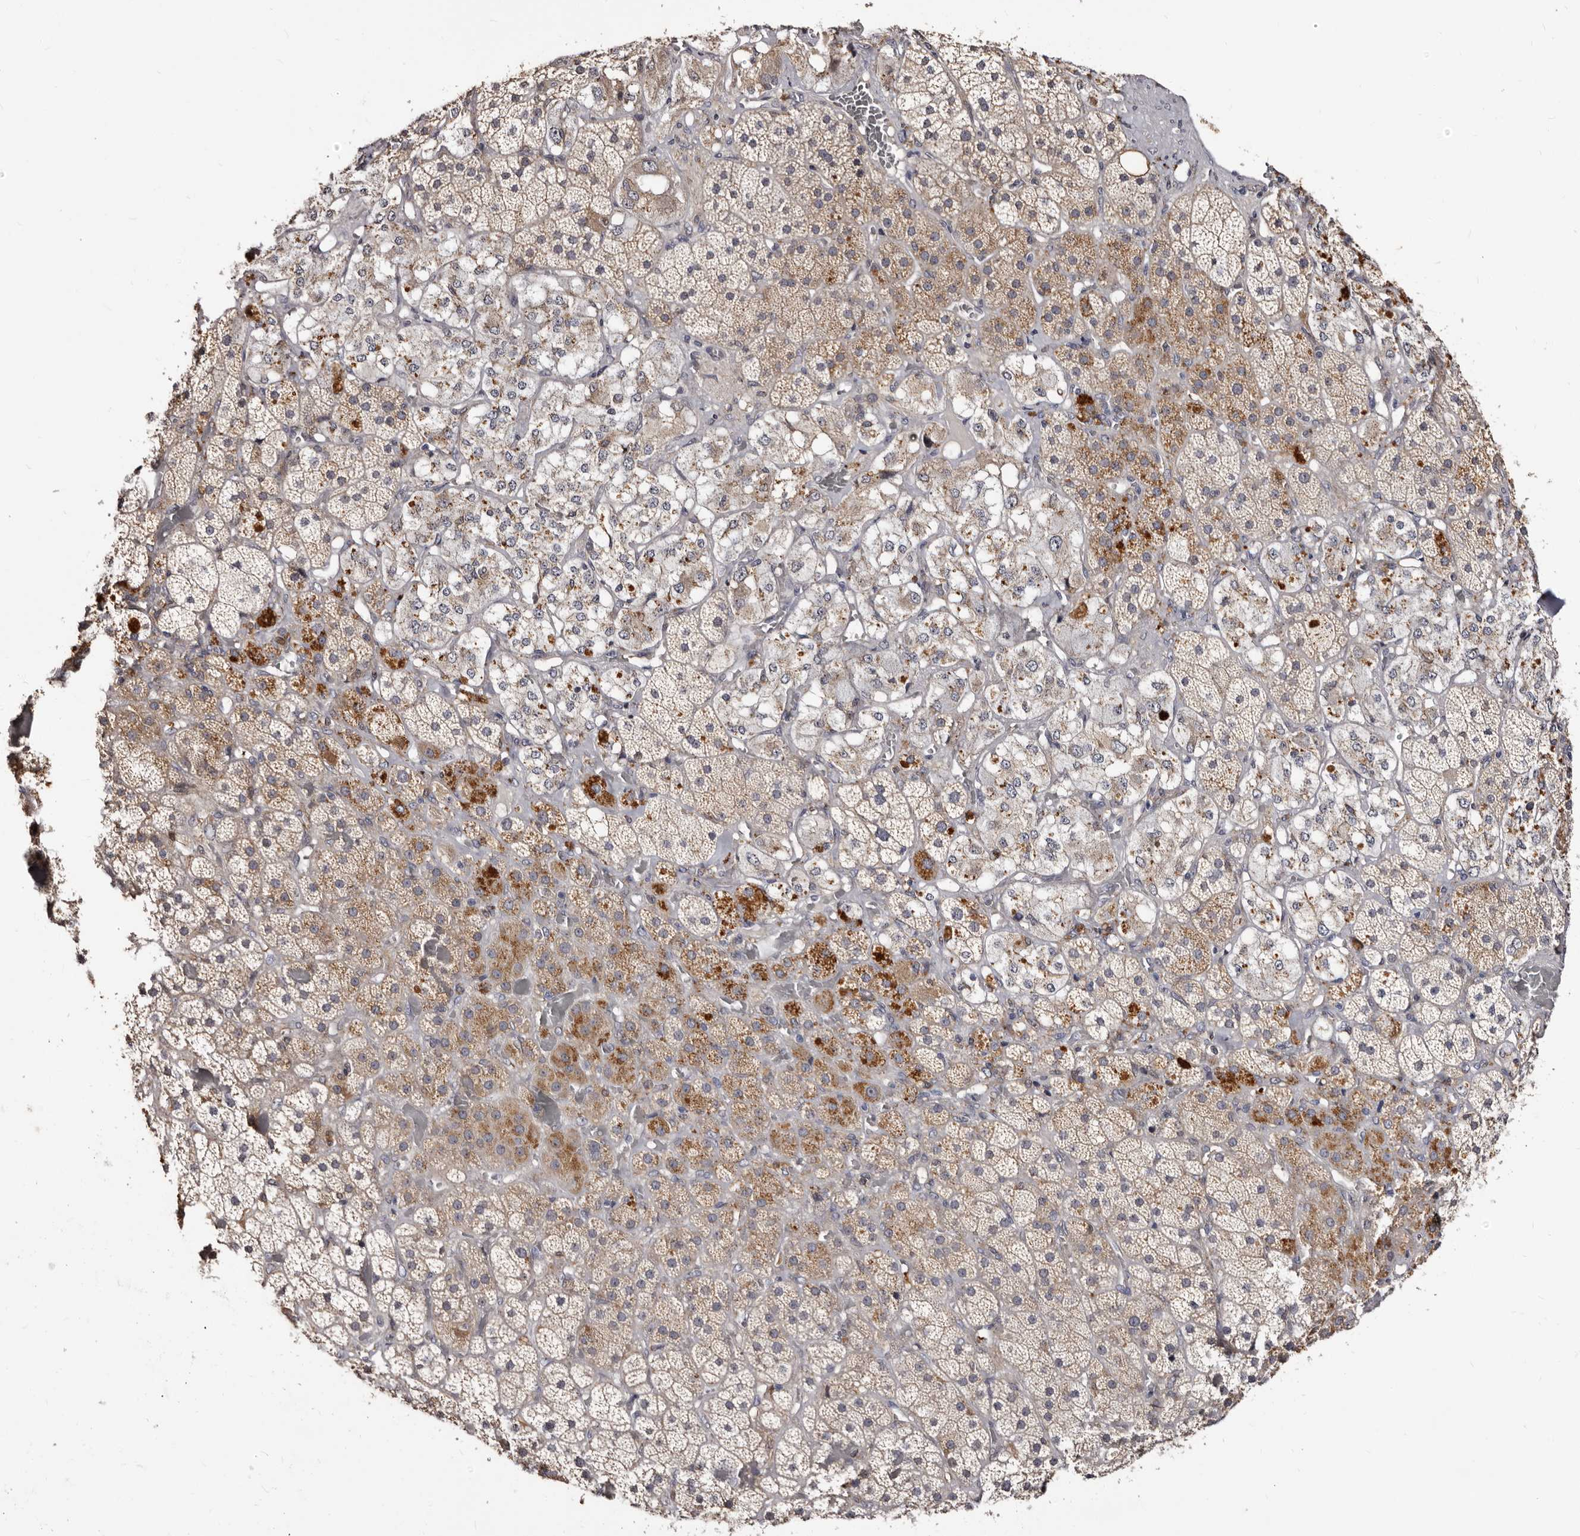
{"staining": {"intensity": "moderate", "quantity": "<25%", "location": "cytoplasmic/membranous"}, "tissue": "adrenal gland", "cell_type": "Glandular cells", "image_type": "normal", "snomed": [{"axis": "morphology", "description": "Normal tissue, NOS"}, {"axis": "topography", "description": "Adrenal gland"}], "caption": "Immunohistochemistry (IHC) of normal human adrenal gland shows low levels of moderate cytoplasmic/membranous expression in about <25% of glandular cells. The staining was performed using DAB to visualize the protein expression in brown, while the nuclei were stained in blue with hematoxylin (Magnification: 20x).", "gene": "PTAFR", "patient": {"sex": "male", "age": 57}}